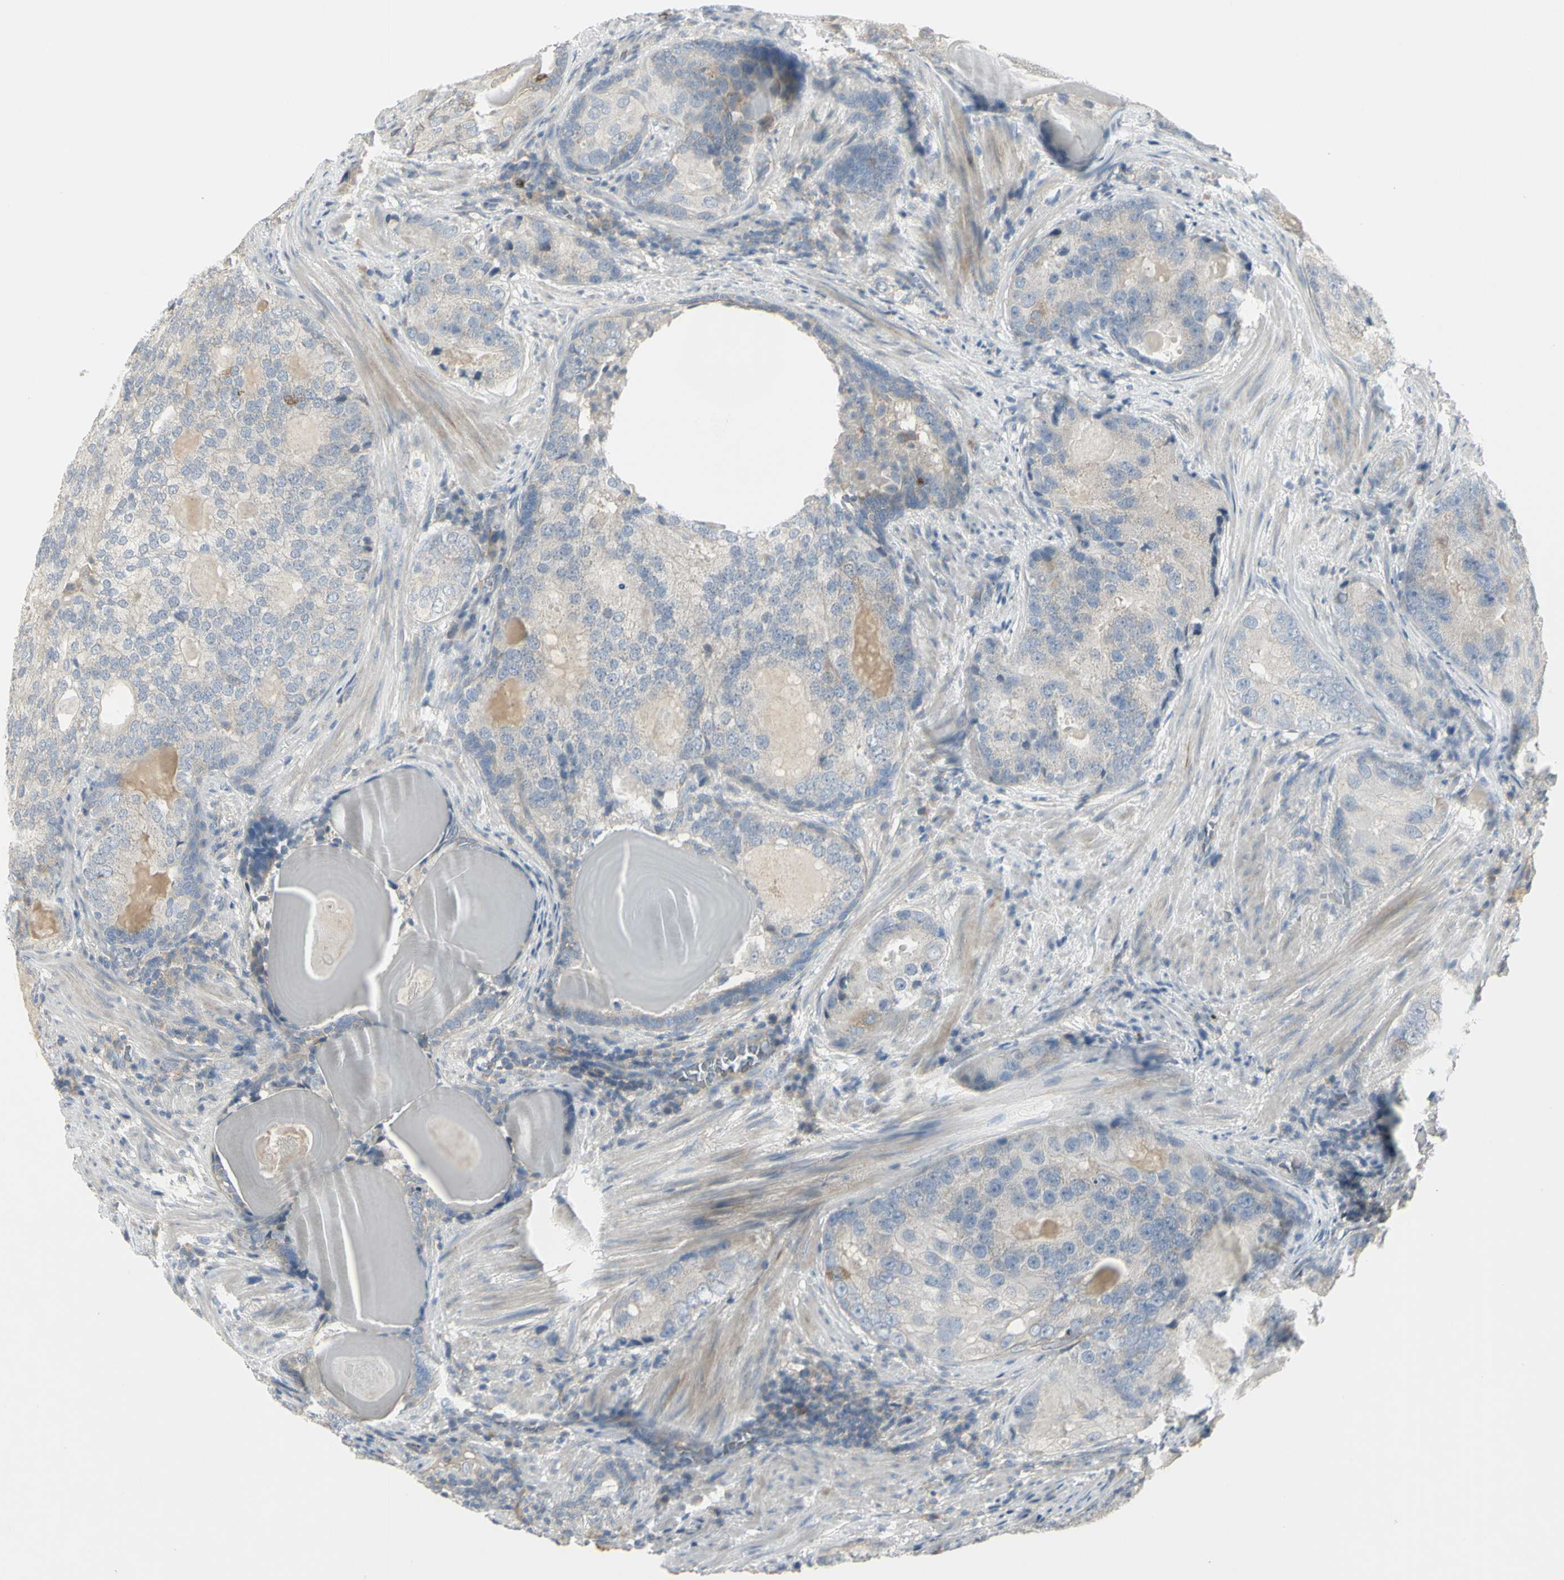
{"staining": {"intensity": "moderate", "quantity": "<25%", "location": "cytoplasmic/membranous"}, "tissue": "prostate cancer", "cell_type": "Tumor cells", "image_type": "cancer", "snomed": [{"axis": "morphology", "description": "Adenocarcinoma, High grade"}, {"axis": "topography", "description": "Prostate"}], "caption": "Prostate cancer (adenocarcinoma (high-grade)) tissue shows moderate cytoplasmic/membranous expression in approximately <25% of tumor cells (DAB IHC with brightfield microscopy, high magnification).", "gene": "CCNB2", "patient": {"sex": "male", "age": 66}}